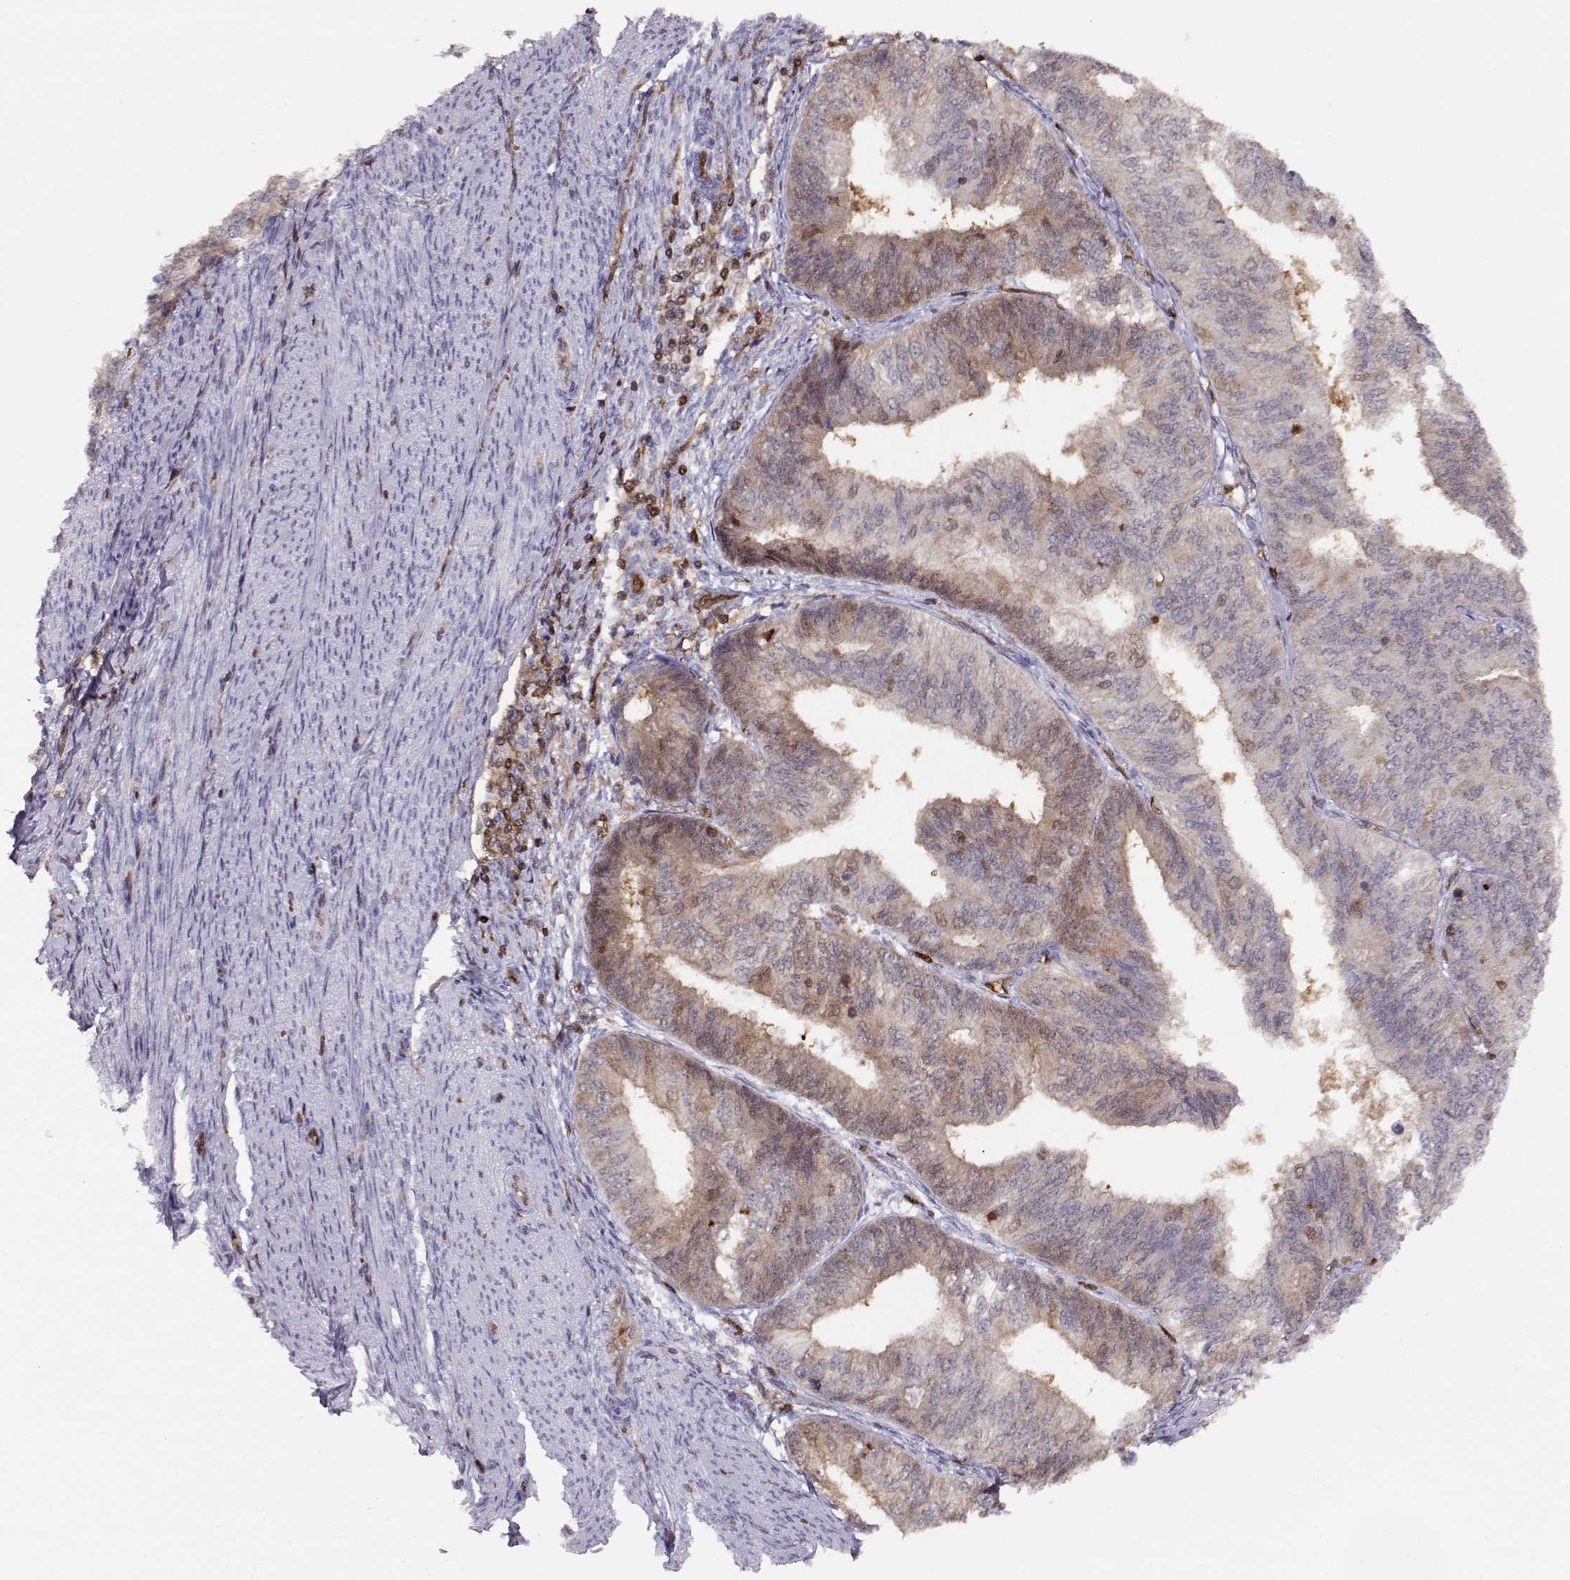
{"staining": {"intensity": "weak", "quantity": "<25%", "location": "cytoplasmic/membranous"}, "tissue": "endometrial cancer", "cell_type": "Tumor cells", "image_type": "cancer", "snomed": [{"axis": "morphology", "description": "Adenocarcinoma, NOS"}, {"axis": "topography", "description": "Endometrium"}], "caption": "DAB immunohistochemical staining of human endometrial cancer displays no significant staining in tumor cells.", "gene": "PNP", "patient": {"sex": "female", "age": 58}}